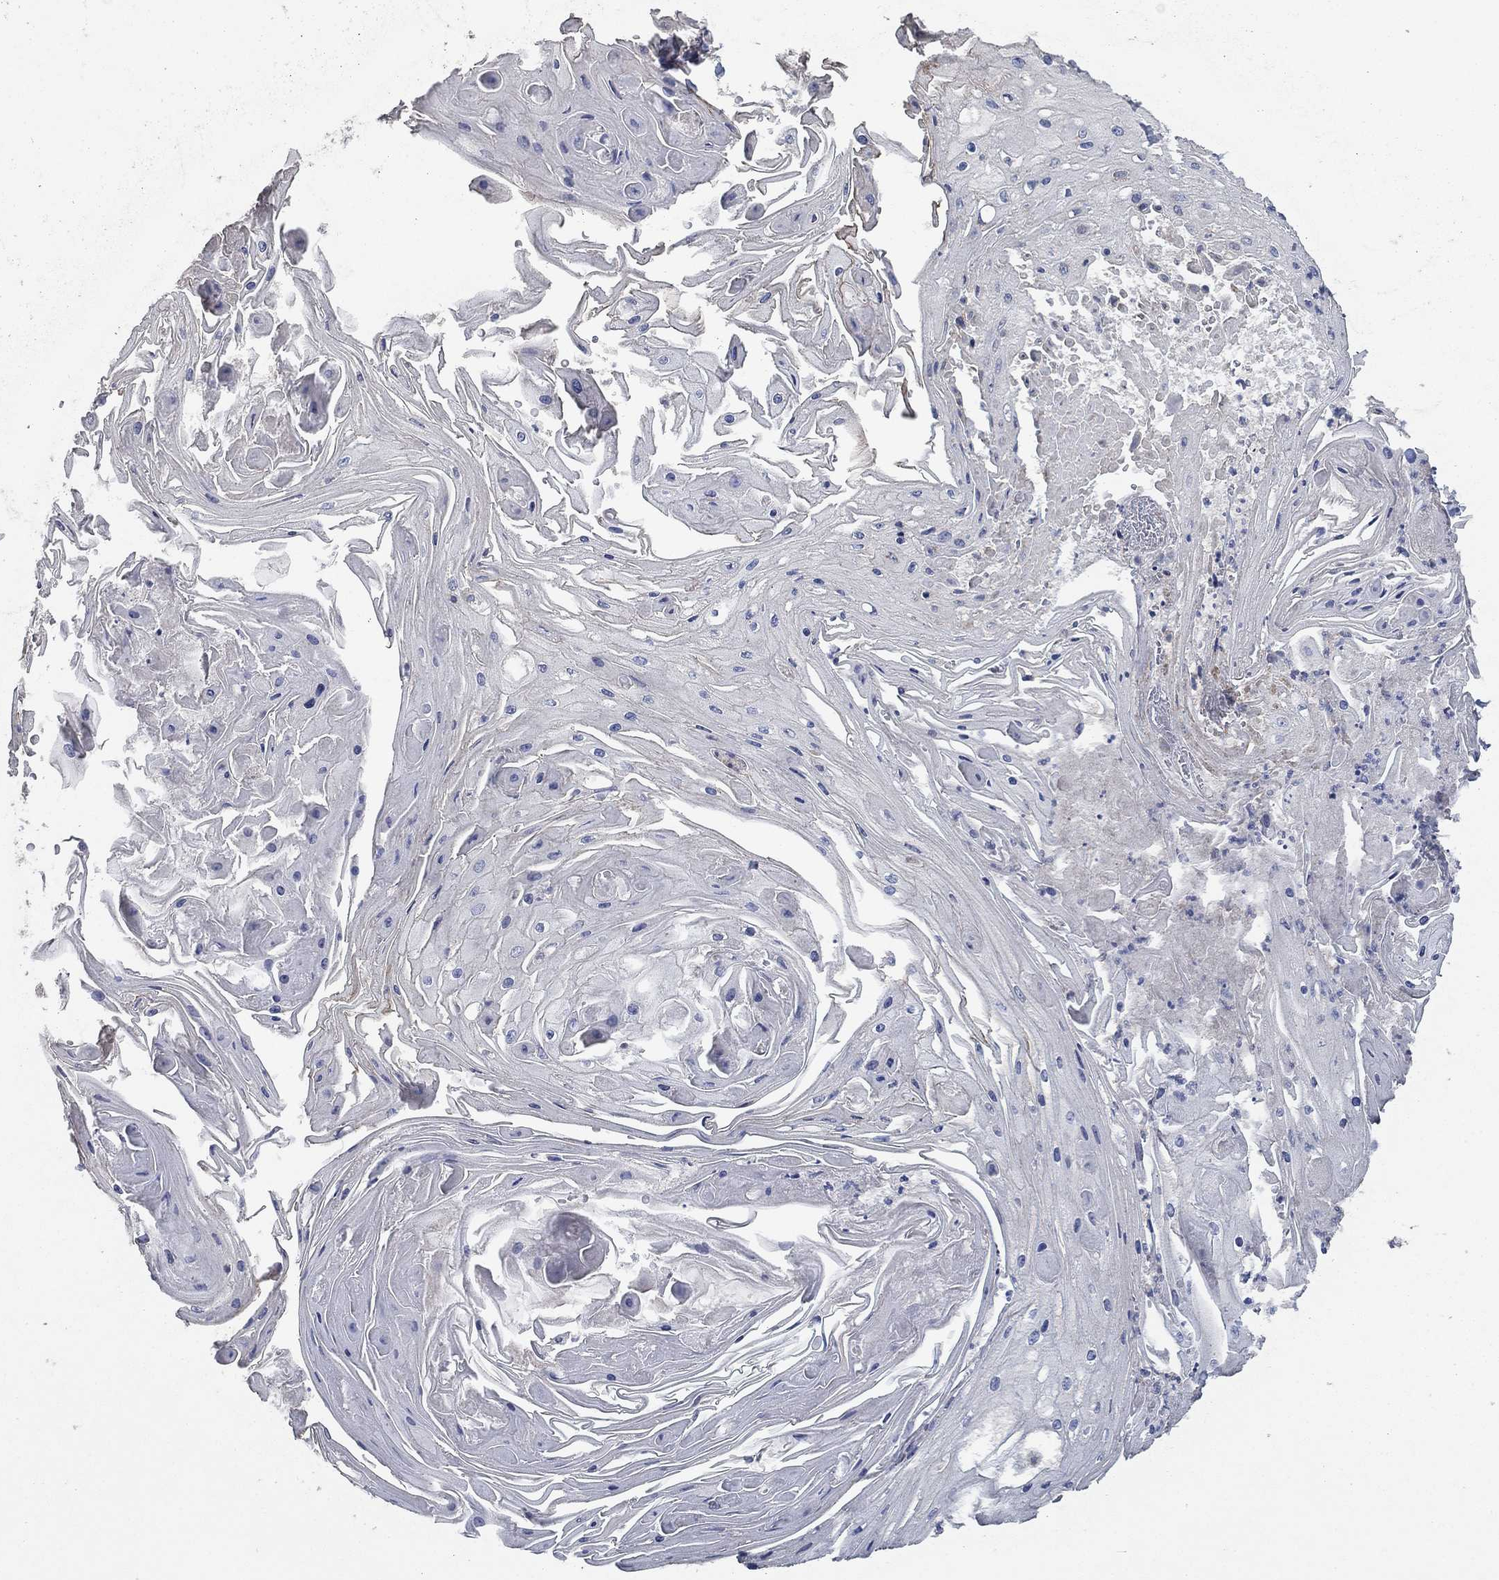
{"staining": {"intensity": "negative", "quantity": "none", "location": "none"}, "tissue": "skin cancer", "cell_type": "Tumor cells", "image_type": "cancer", "snomed": [{"axis": "morphology", "description": "Squamous cell carcinoma, NOS"}, {"axis": "topography", "description": "Skin"}], "caption": "An immunohistochemistry (IHC) micrograph of skin cancer is shown. There is no staining in tumor cells of skin cancer.", "gene": "HID1", "patient": {"sex": "male", "age": 70}}